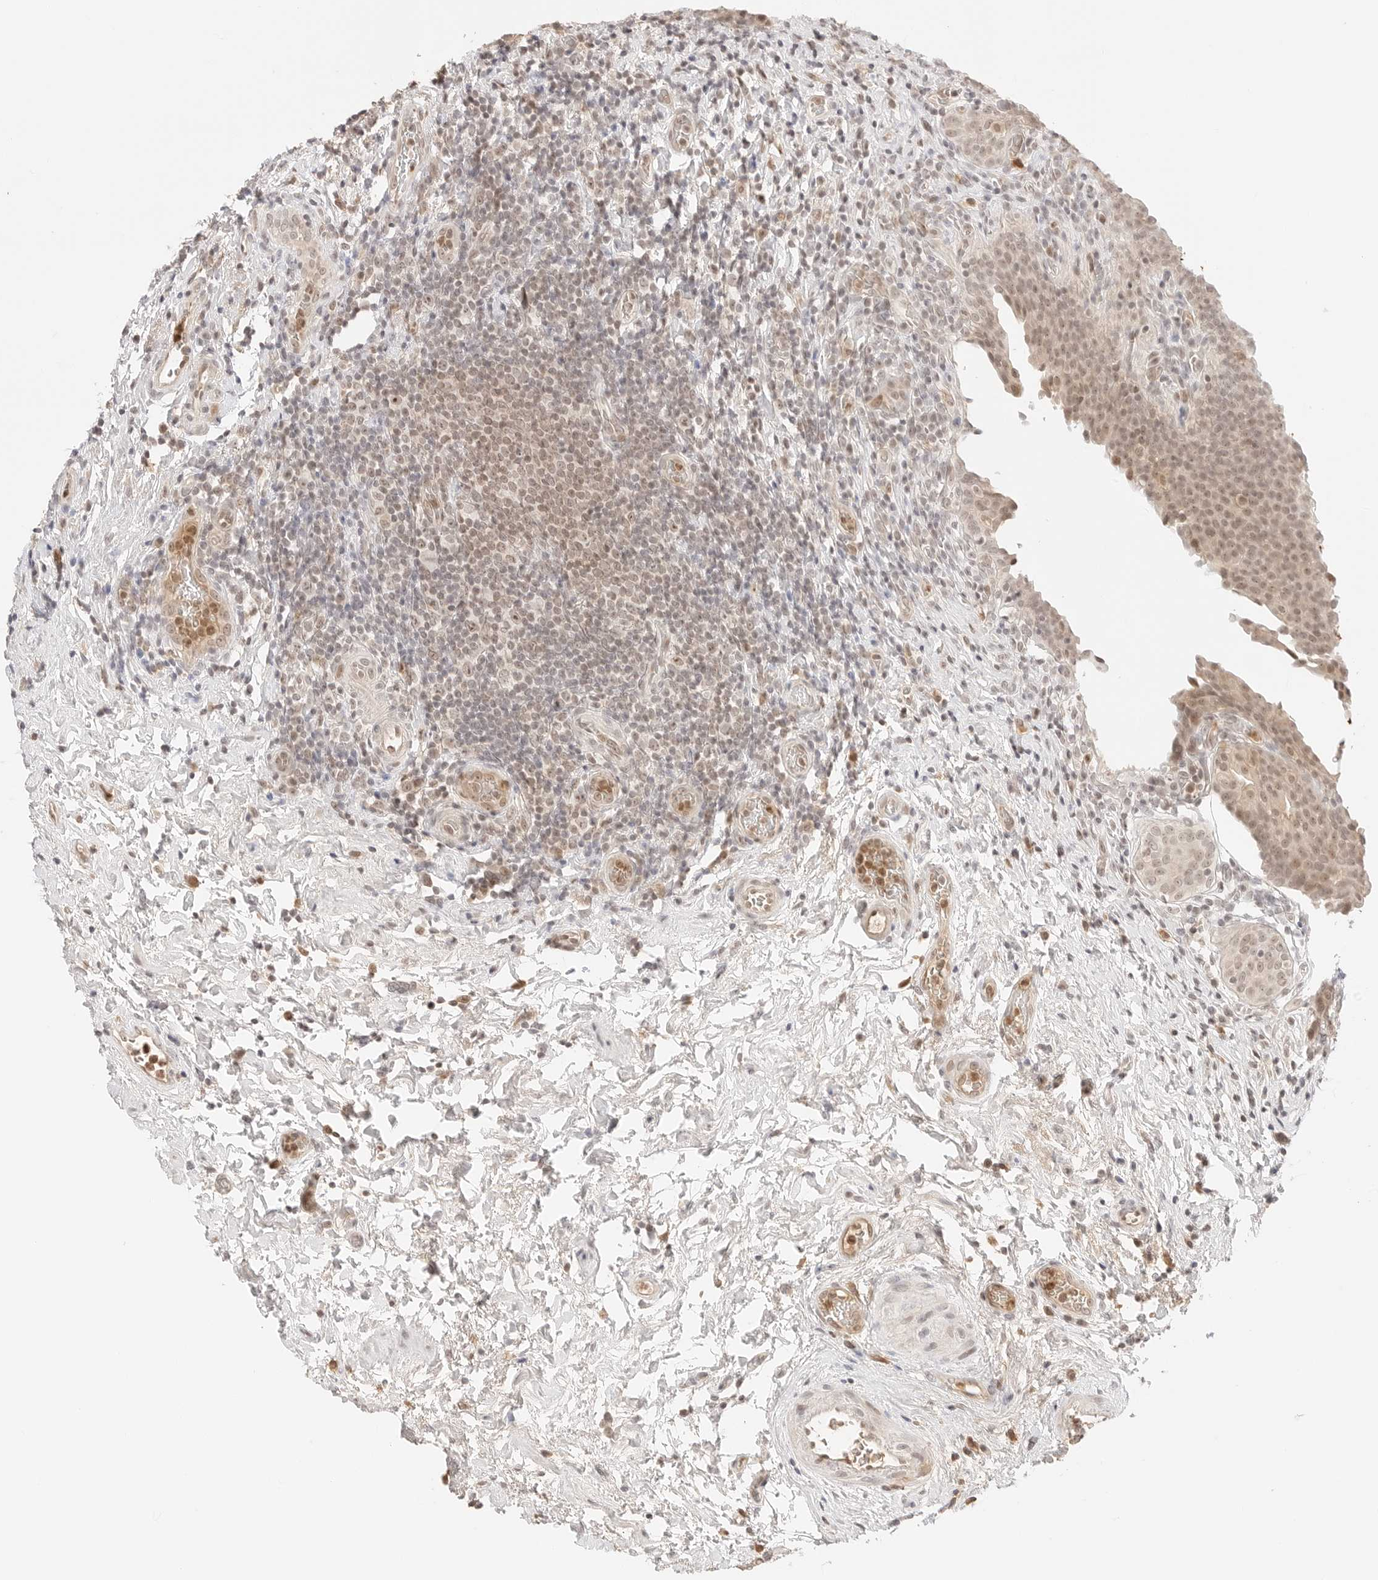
{"staining": {"intensity": "moderate", "quantity": ">75%", "location": "nuclear"}, "tissue": "urinary bladder", "cell_type": "Urothelial cells", "image_type": "normal", "snomed": [{"axis": "morphology", "description": "Normal tissue, NOS"}, {"axis": "topography", "description": "Urinary bladder"}], "caption": "The histopathology image exhibits a brown stain indicating the presence of a protein in the nuclear of urothelial cells in urinary bladder. The staining was performed using DAB to visualize the protein expression in brown, while the nuclei were stained in blue with hematoxylin (Magnification: 20x).", "gene": "RPS6KL1", "patient": {"sex": "male", "age": 83}}